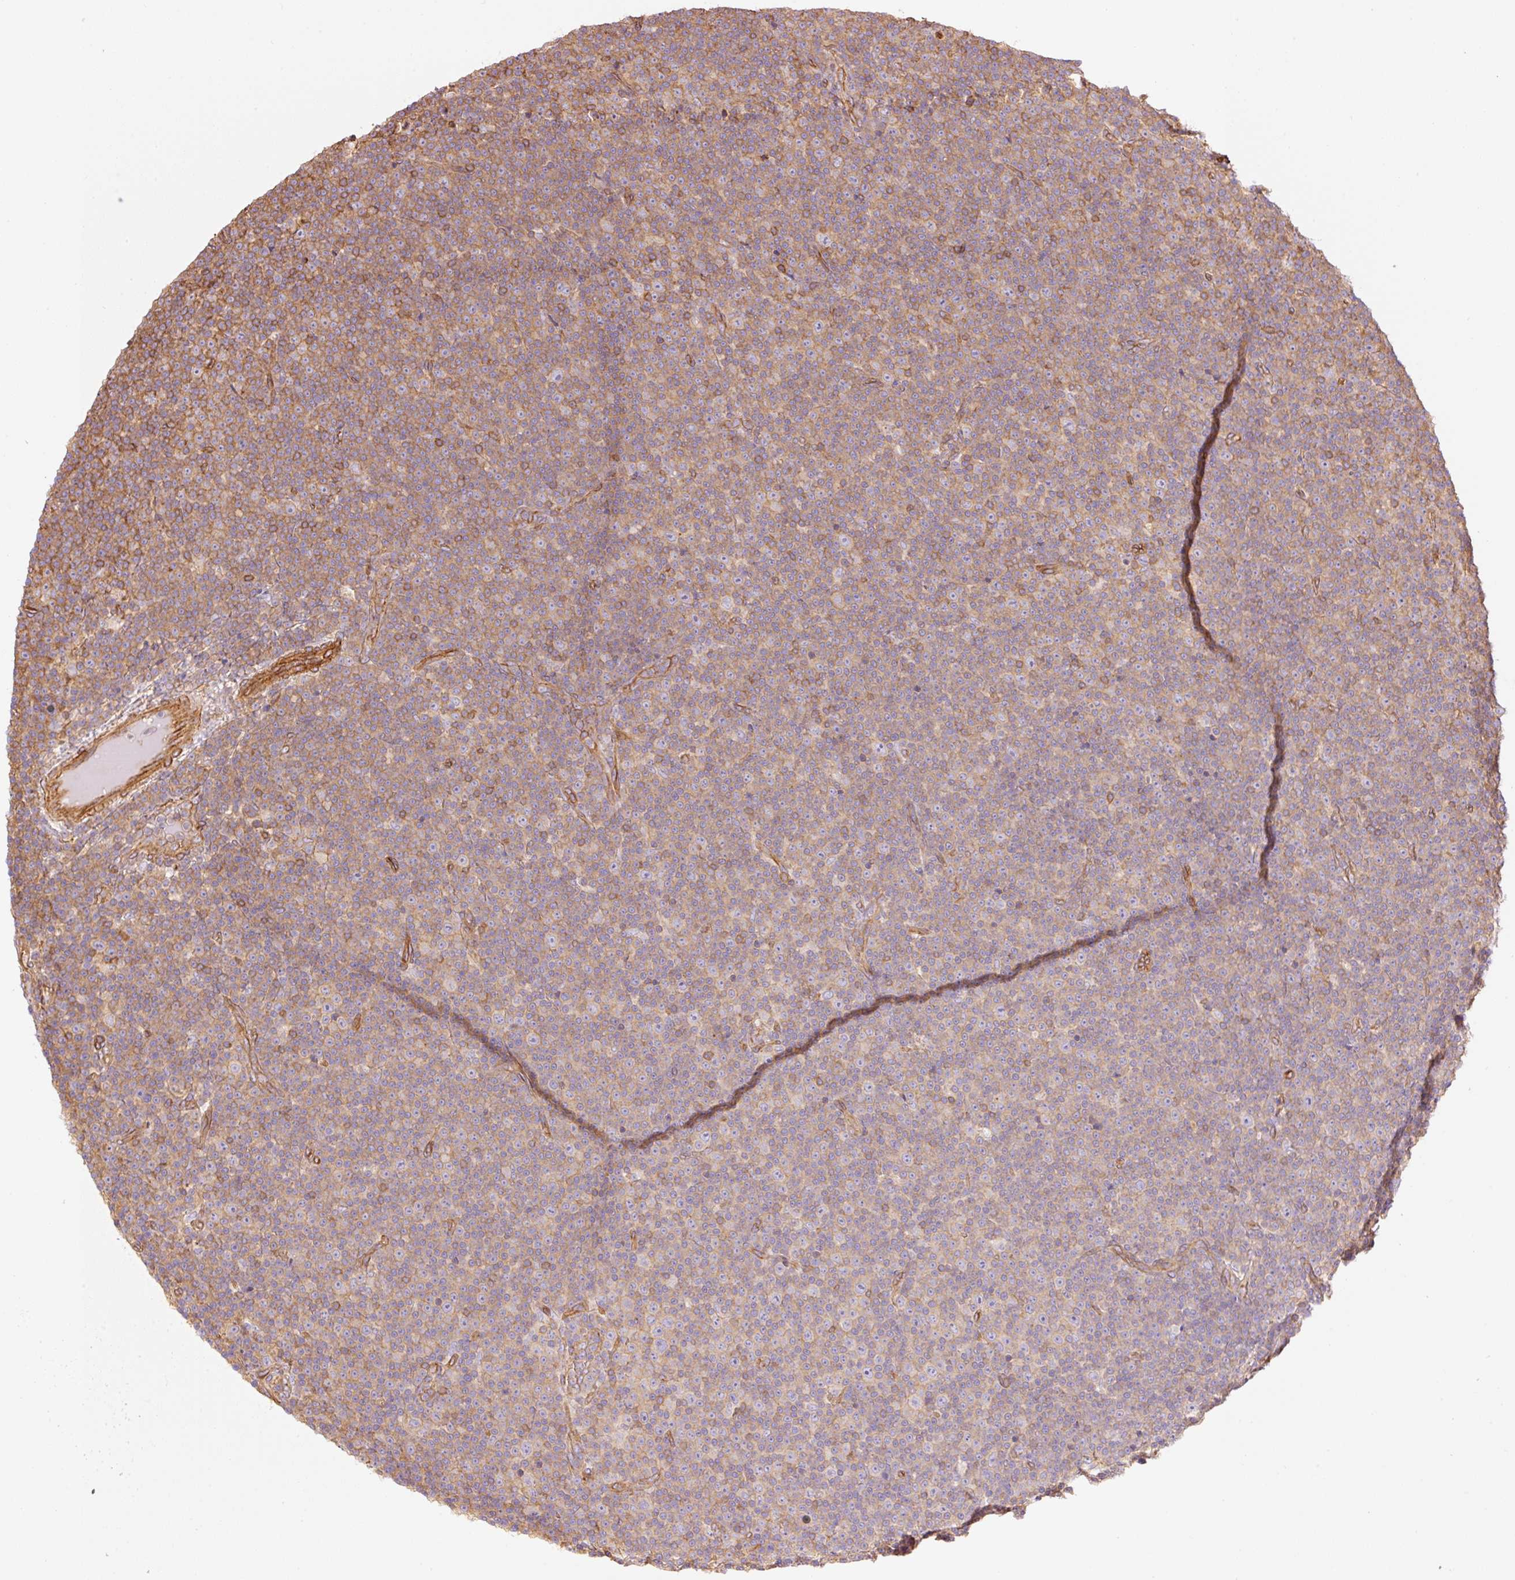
{"staining": {"intensity": "weak", "quantity": ">75%", "location": "cytoplasmic/membranous"}, "tissue": "lymphoma", "cell_type": "Tumor cells", "image_type": "cancer", "snomed": [{"axis": "morphology", "description": "Malignant lymphoma, non-Hodgkin's type, Low grade"}, {"axis": "topography", "description": "Lymph node"}], "caption": "A histopathology image showing weak cytoplasmic/membranous staining in approximately >75% of tumor cells in low-grade malignant lymphoma, non-Hodgkin's type, as visualized by brown immunohistochemical staining.", "gene": "PPP1R1B", "patient": {"sex": "female", "age": 67}}